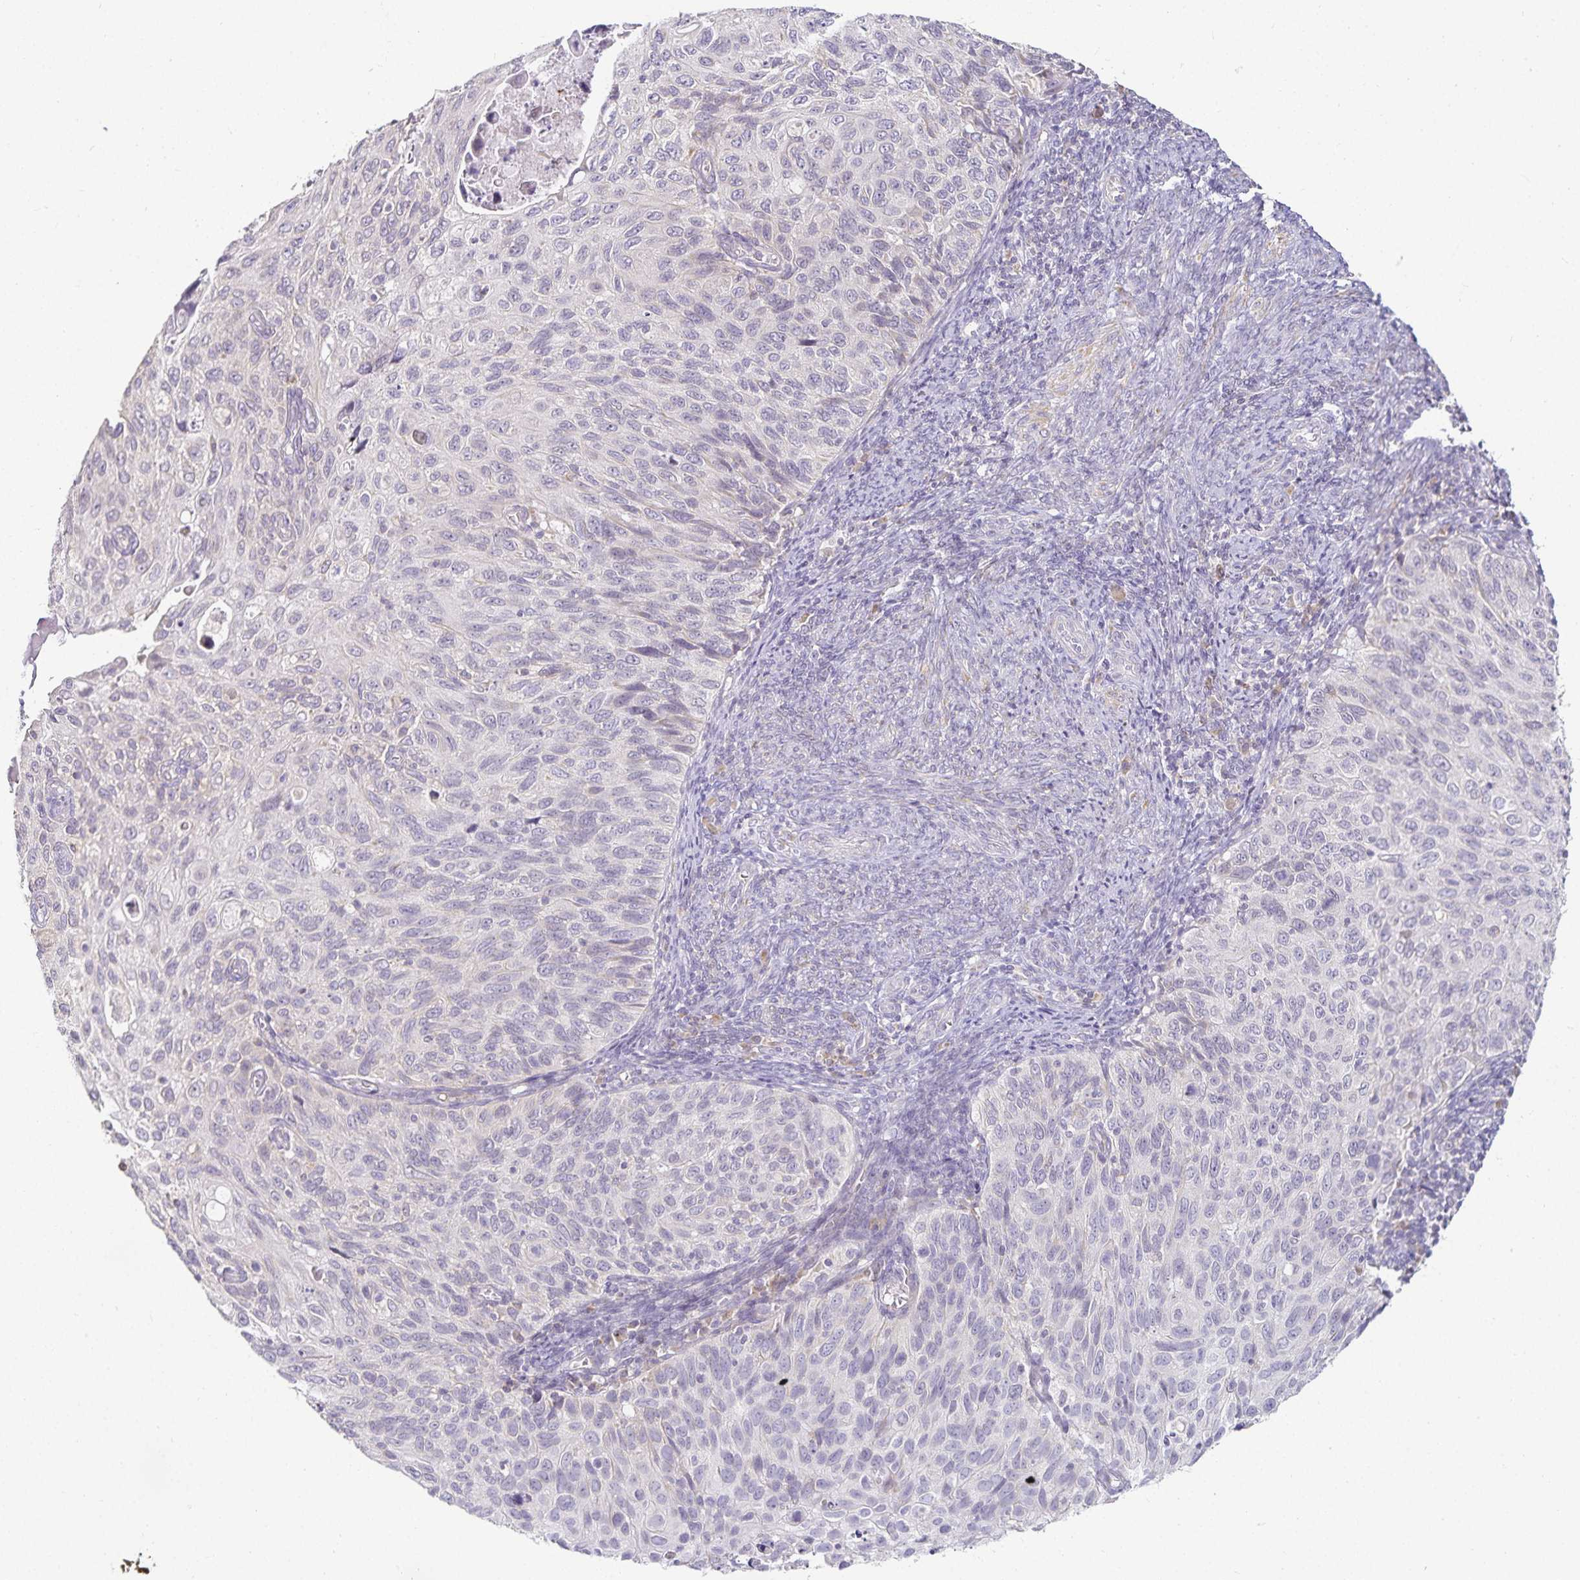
{"staining": {"intensity": "negative", "quantity": "none", "location": "none"}, "tissue": "cervical cancer", "cell_type": "Tumor cells", "image_type": "cancer", "snomed": [{"axis": "morphology", "description": "Squamous cell carcinoma, NOS"}, {"axis": "topography", "description": "Cervix"}], "caption": "DAB immunohistochemical staining of human squamous cell carcinoma (cervical) shows no significant positivity in tumor cells.", "gene": "GP2", "patient": {"sex": "female", "age": 70}}